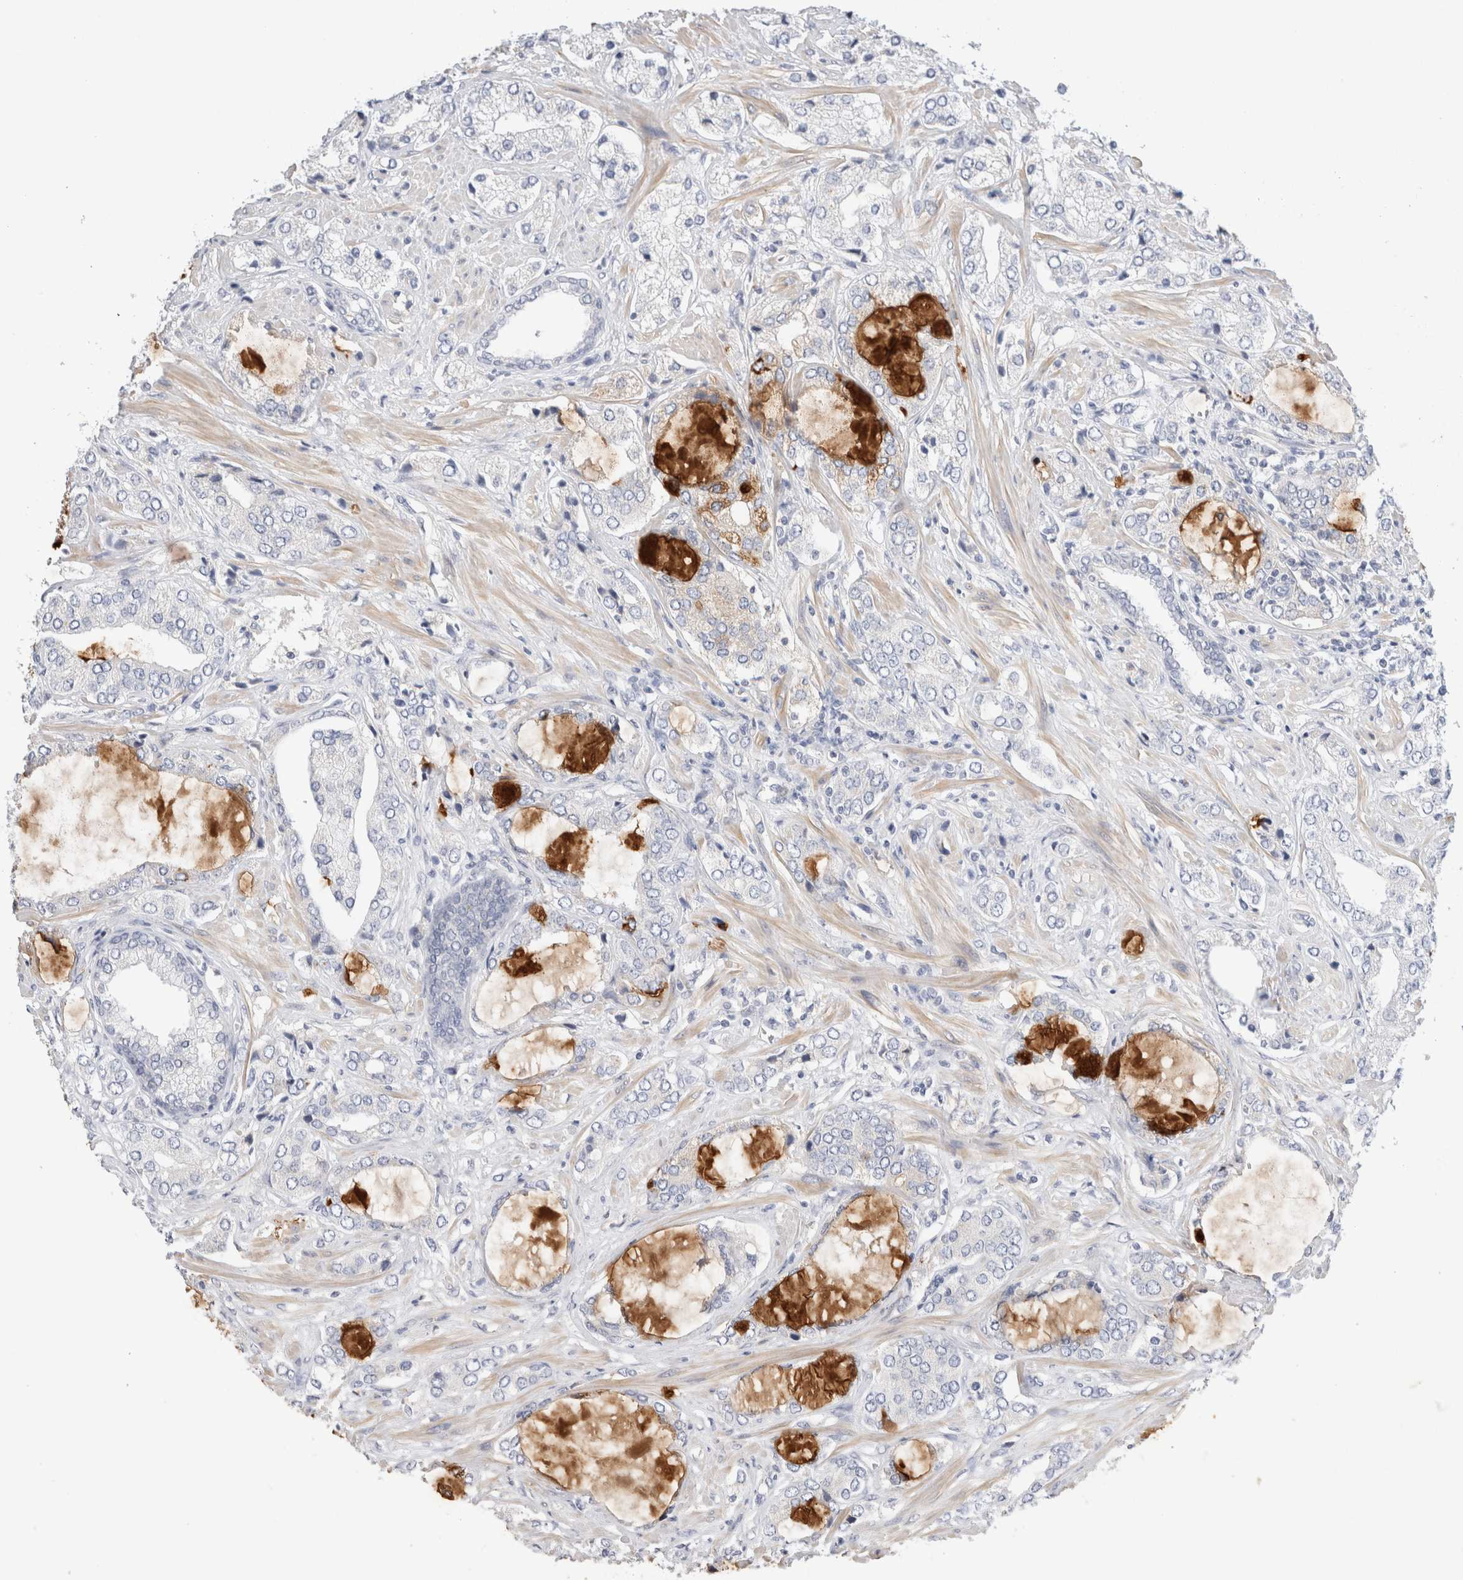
{"staining": {"intensity": "negative", "quantity": "none", "location": "none"}, "tissue": "prostate cancer", "cell_type": "Tumor cells", "image_type": "cancer", "snomed": [{"axis": "morphology", "description": "Adenocarcinoma, High grade"}, {"axis": "topography", "description": "Prostate"}], "caption": "There is no significant positivity in tumor cells of high-grade adenocarcinoma (prostate). (Immunohistochemistry, brightfield microscopy, high magnification).", "gene": "ADAM30", "patient": {"sex": "male", "age": 66}}